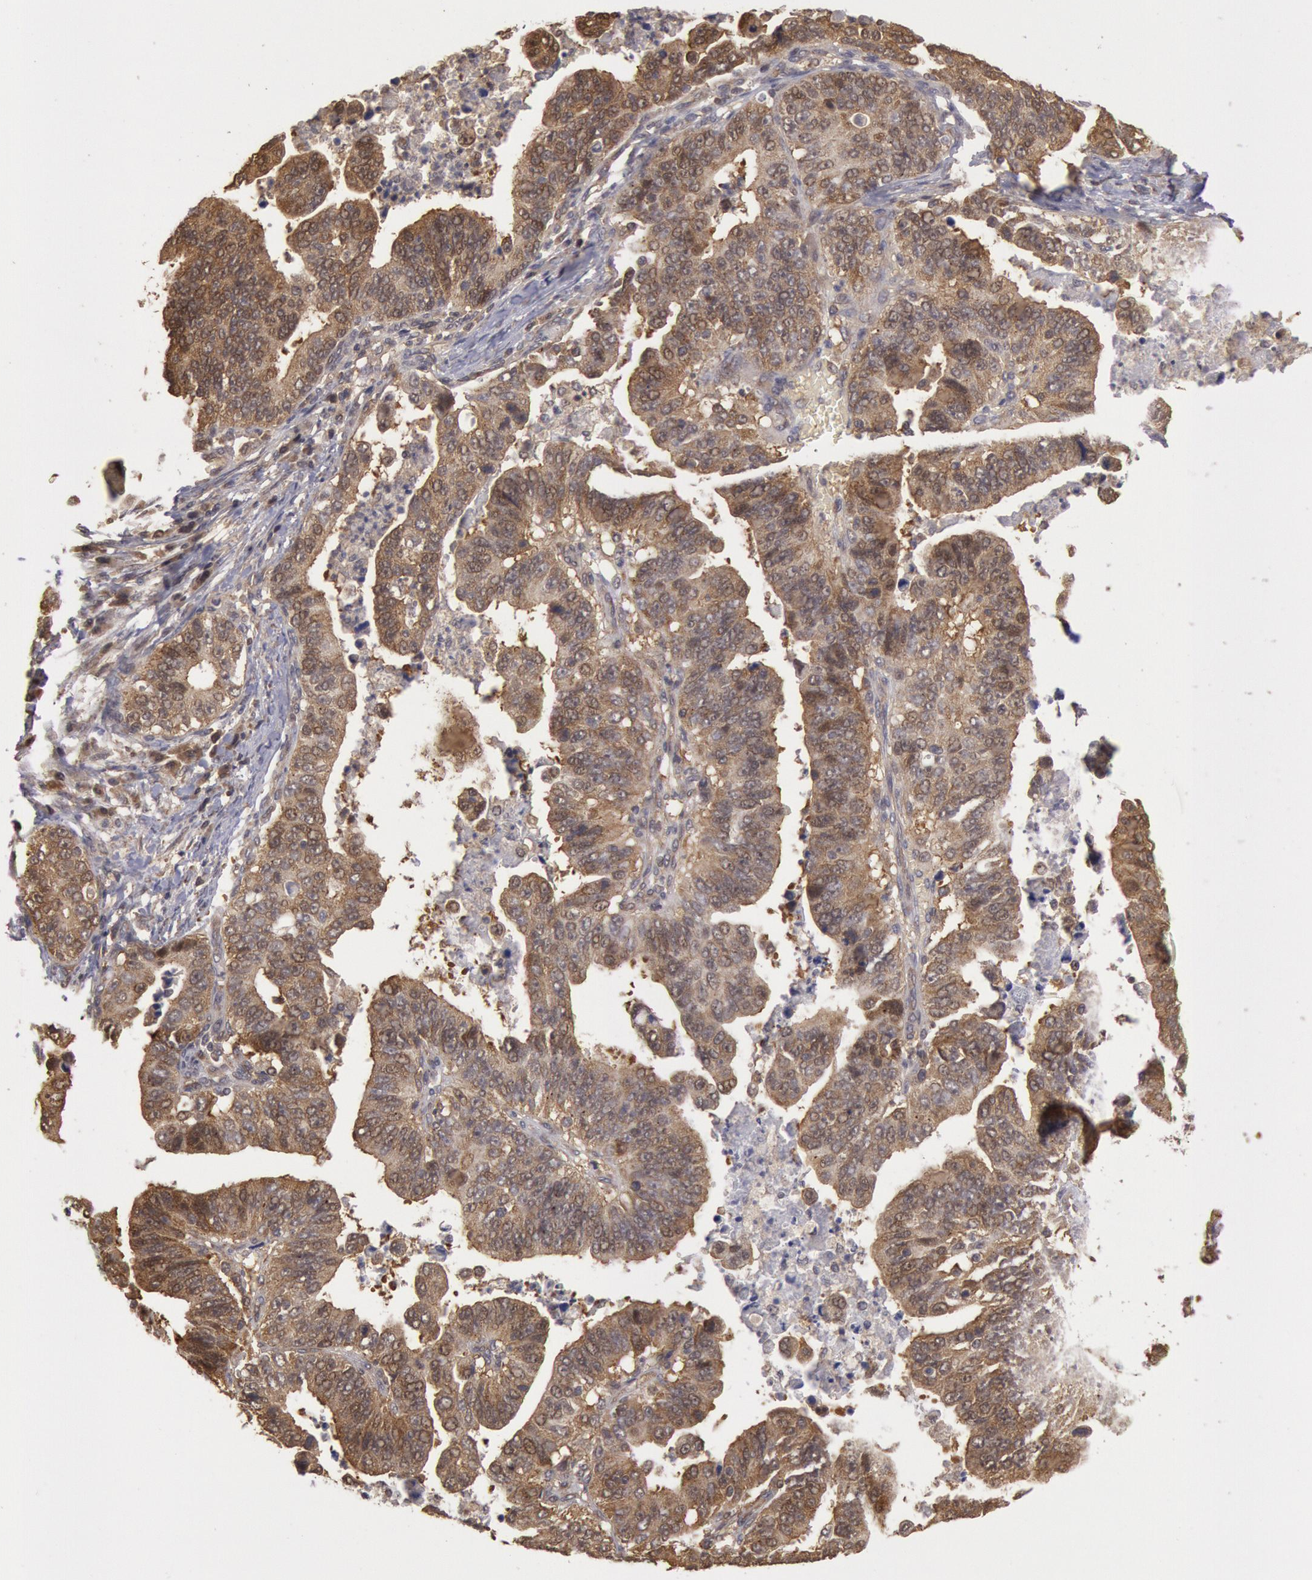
{"staining": {"intensity": "moderate", "quantity": ">75%", "location": "cytoplasmic/membranous"}, "tissue": "stomach cancer", "cell_type": "Tumor cells", "image_type": "cancer", "snomed": [{"axis": "morphology", "description": "Adenocarcinoma, NOS"}, {"axis": "topography", "description": "Stomach, upper"}], "caption": "Stomach adenocarcinoma stained with a brown dye exhibits moderate cytoplasmic/membranous positive expression in about >75% of tumor cells.", "gene": "USP14", "patient": {"sex": "female", "age": 50}}